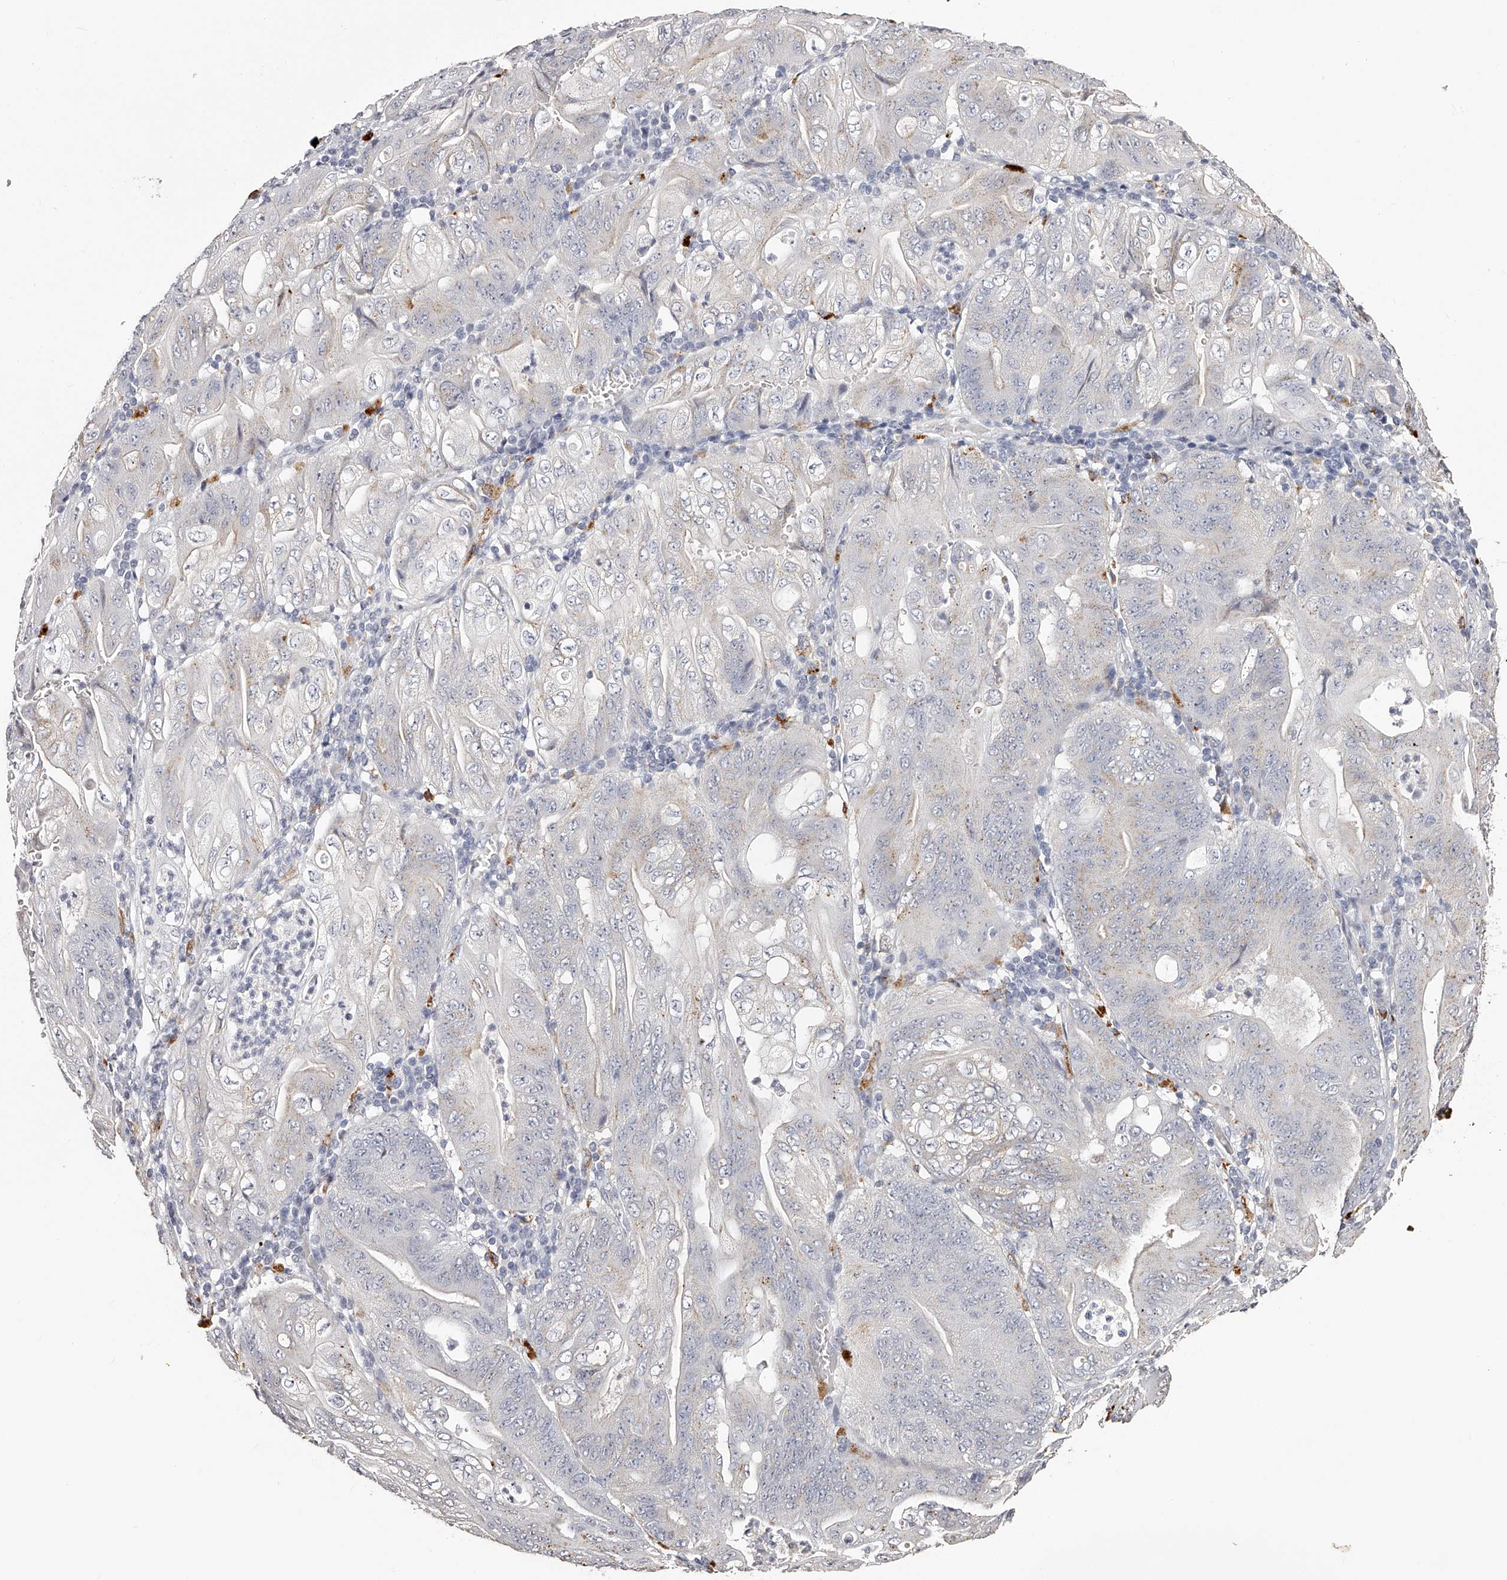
{"staining": {"intensity": "negative", "quantity": "none", "location": "none"}, "tissue": "stomach cancer", "cell_type": "Tumor cells", "image_type": "cancer", "snomed": [{"axis": "morphology", "description": "Adenocarcinoma, NOS"}, {"axis": "topography", "description": "Stomach"}], "caption": "Adenocarcinoma (stomach) was stained to show a protein in brown. There is no significant staining in tumor cells. (DAB immunohistochemistry visualized using brightfield microscopy, high magnification).", "gene": "SLC35D3", "patient": {"sex": "female", "age": 73}}